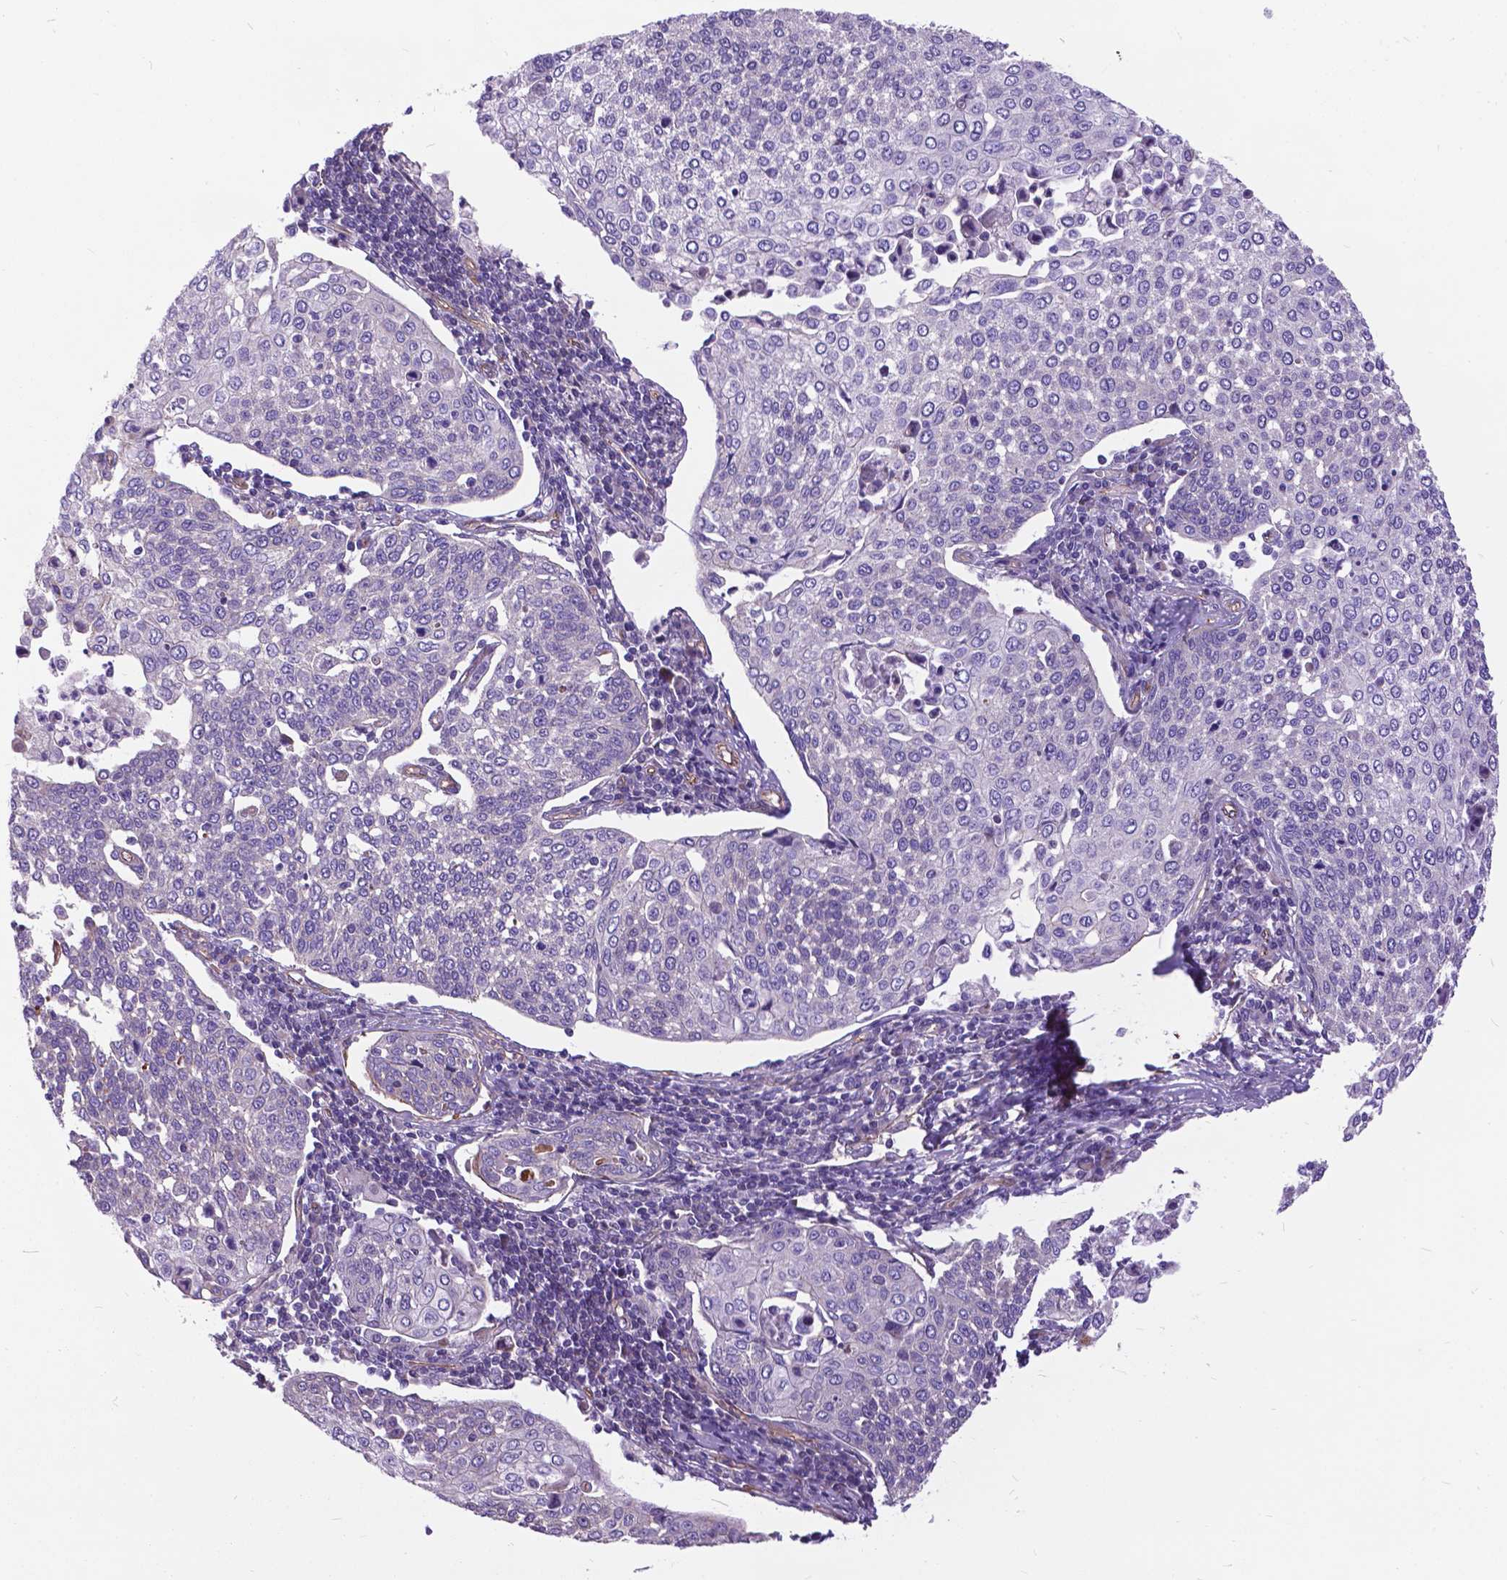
{"staining": {"intensity": "negative", "quantity": "none", "location": "none"}, "tissue": "cervical cancer", "cell_type": "Tumor cells", "image_type": "cancer", "snomed": [{"axis": "morphology", "description": "Squamous cell carcinoma, NOS"}, {"axis": "topography", "description": "Cervix"}], "caption": "Tumor cells show no significant protein staining in cervical cancer (squamous cell carcinoma).", "gene": "FLT4", "patient": {"sex": "female", "age": 34}}